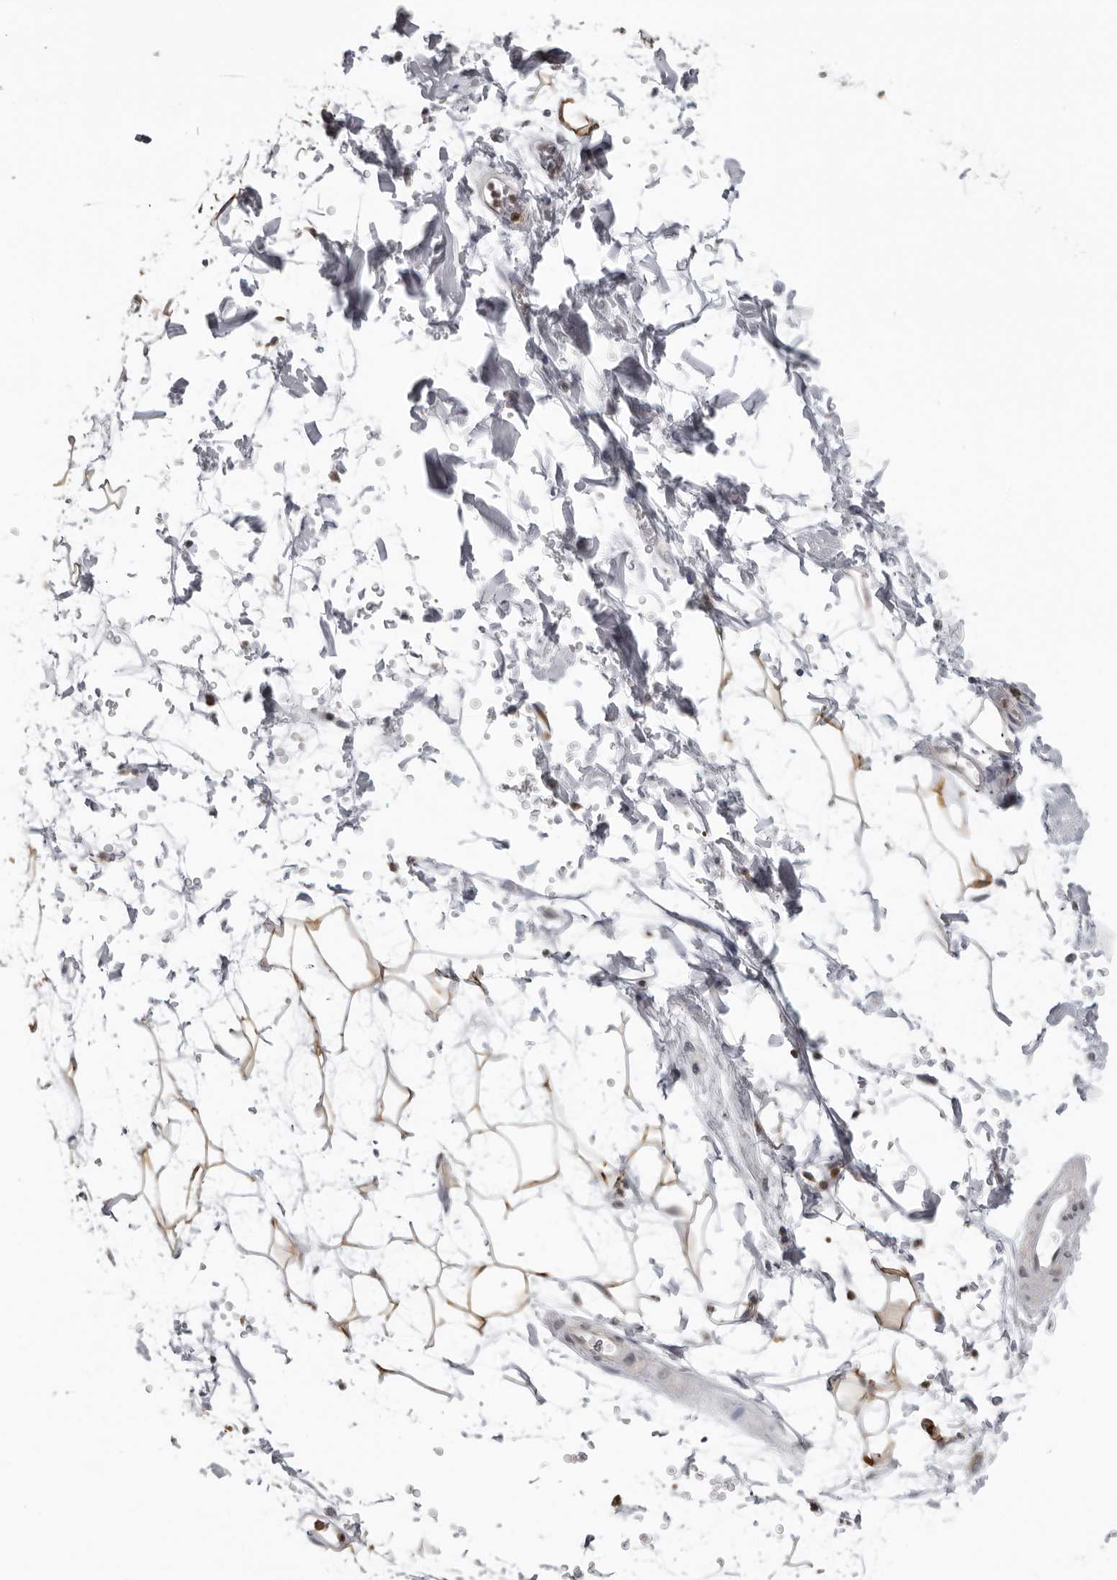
{"staining": {"intensity": "moderate", "quantity": "25%-75%", "location": "cytoplasmic/membranous"}, "tissue": "adipose tissue", "cell_type": "Adipocytes", "image_type": "normal", "snomed": [{"axis": "morphology", "description": "Normal tissue, NOS"}, {"axis": "topography", "description": "Soft tissue"}], "caption": "Immunohistochemistry (IHC) of unremarkable human adipose tissue shows medium levels of moderate cytoplasmic/membranous expression in about 25%-75% of adipocytes.", "gene": "MRPS15", "patient": {"sex": "male", "age": 72}}